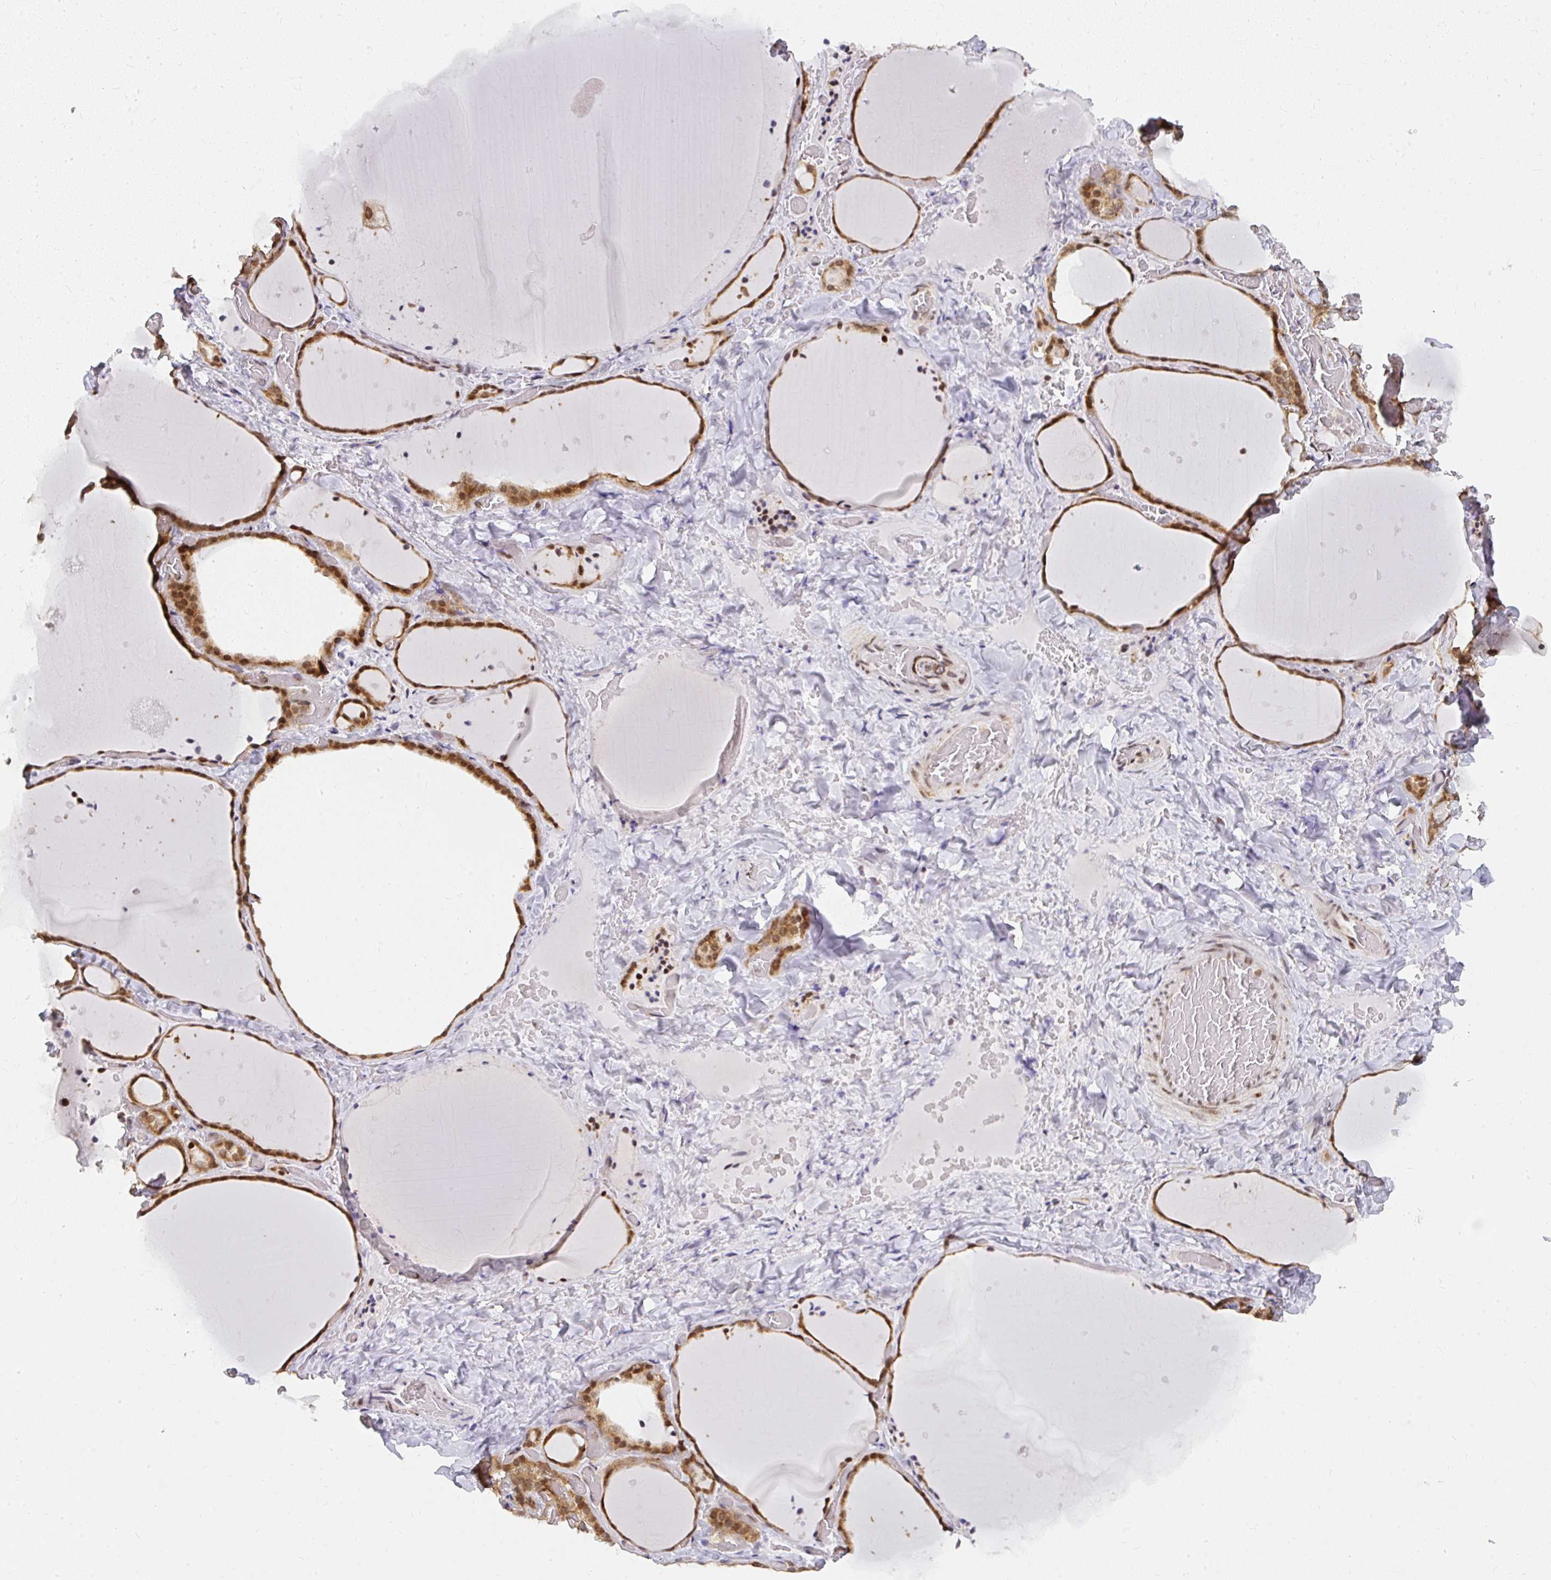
{"staining": {"intensity": "strong", "quantity": ">75%", "location": "cytoplasmic/membranous,nuclear"}, "tissue": "thyroid gland", "cell_type": "Glandular cells", "image_type": "normal", "snomed": [{"axis": "morphology", "description": "Normal tissue, NOS"}, {"axis": "topography", "description": "Thyroid gland"}], "caption": "The immunohistochemical stain shows strong cytoplasmic/membranous,nuclear staining in glandular cells of benign thyroid gland. The staining was performed using DAB, with brown indicating positive protein expression. Nuclei are stained blue with hematoxylin.", "gene": "SYNCRIP", "patient": {"sex": "female", "age": 36}}